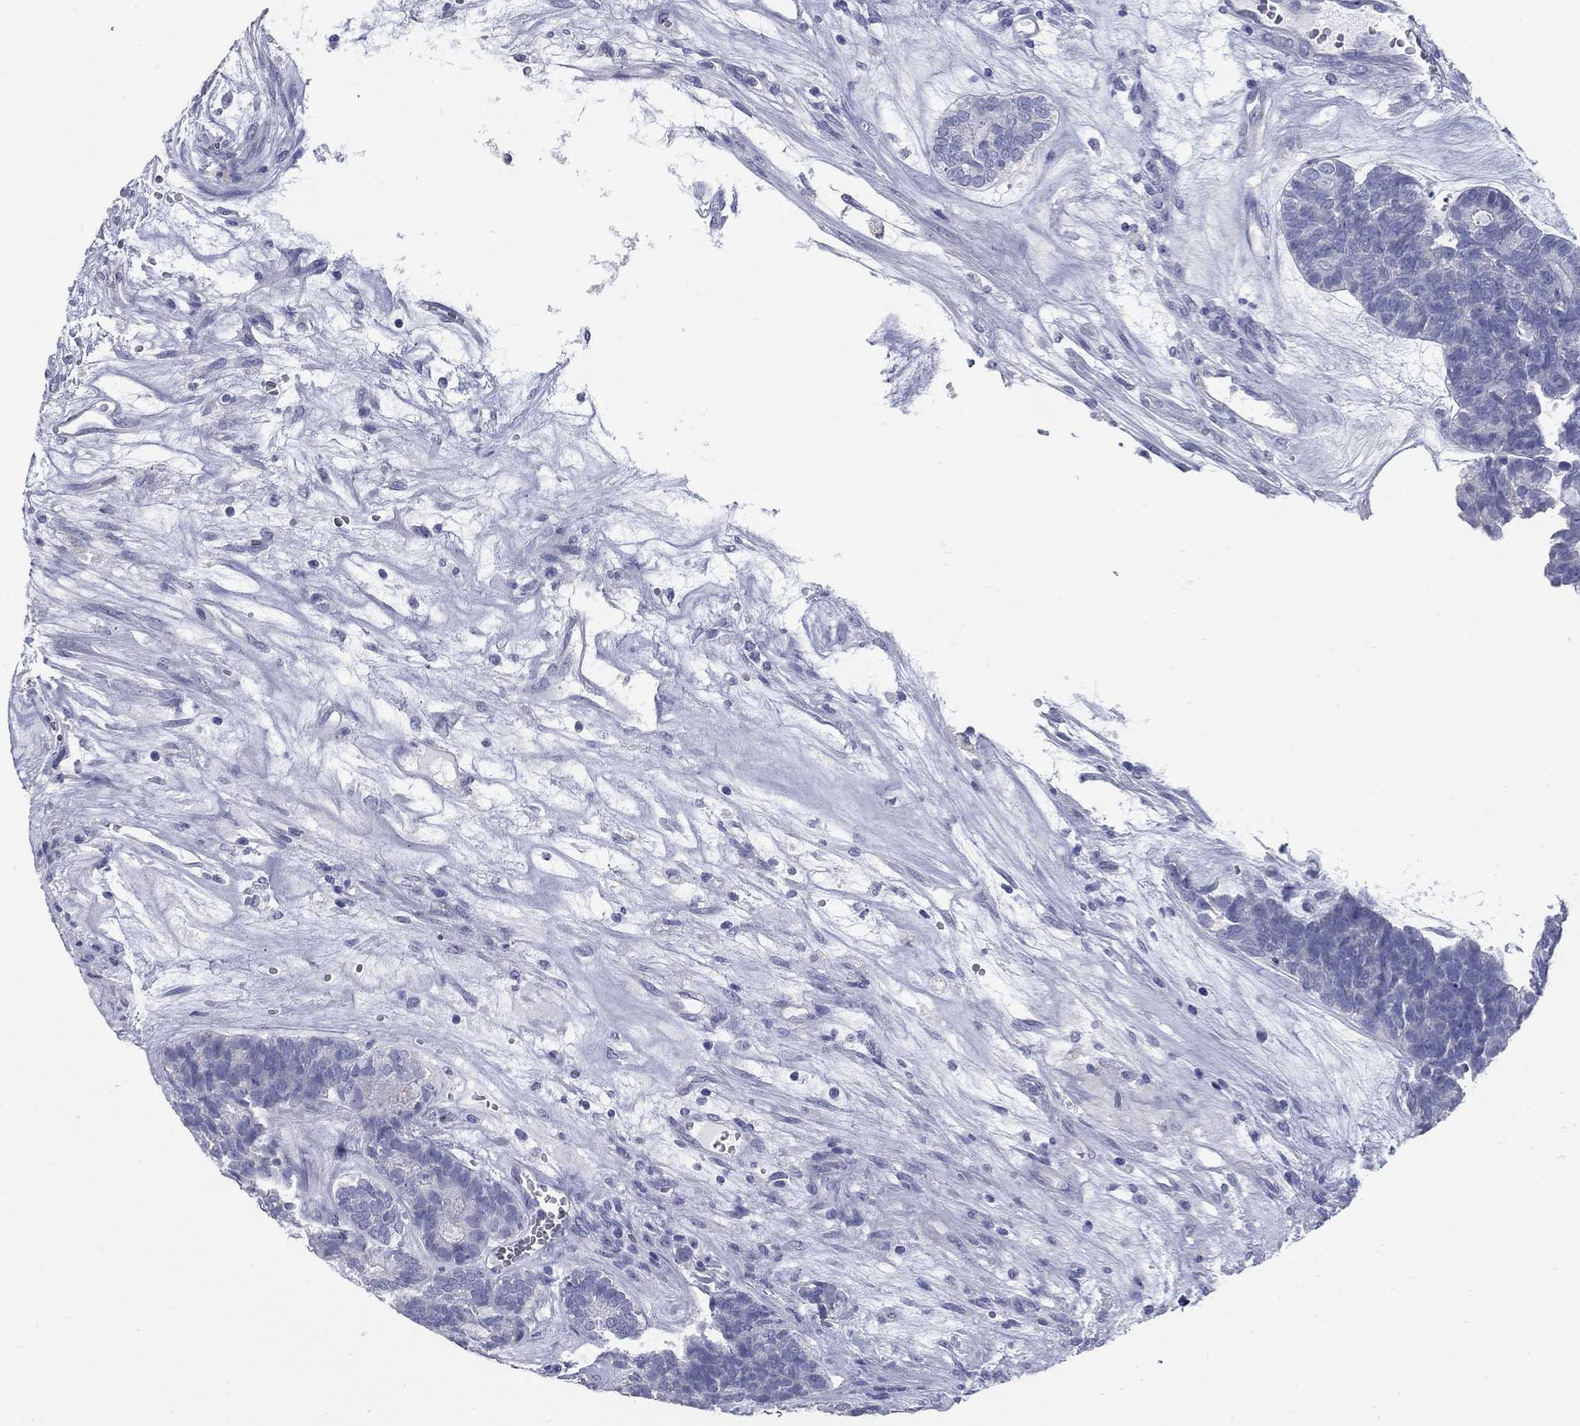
{"staining": {"intensity": "negative", "quantity": "none", "location": "none"}, "tissue": "head and neck cancer", "cell_type": "Tumor cells", "image_type": "cancer", "snomed": [{"axis": "morphology", "description": "Adenocarcinoma, NOS"}, {"axis": "topography", "description": "Head-Neck"}], "caption": "This image is of head and neck adenocarcinoma stained with immunohistochemistry (IHC) to label a protein in brown with the nuclei are counter-stained blue. There is no staining in tumor cells.", "gene": "TAC1", "patient": {"sex": "female", "age": 81}}